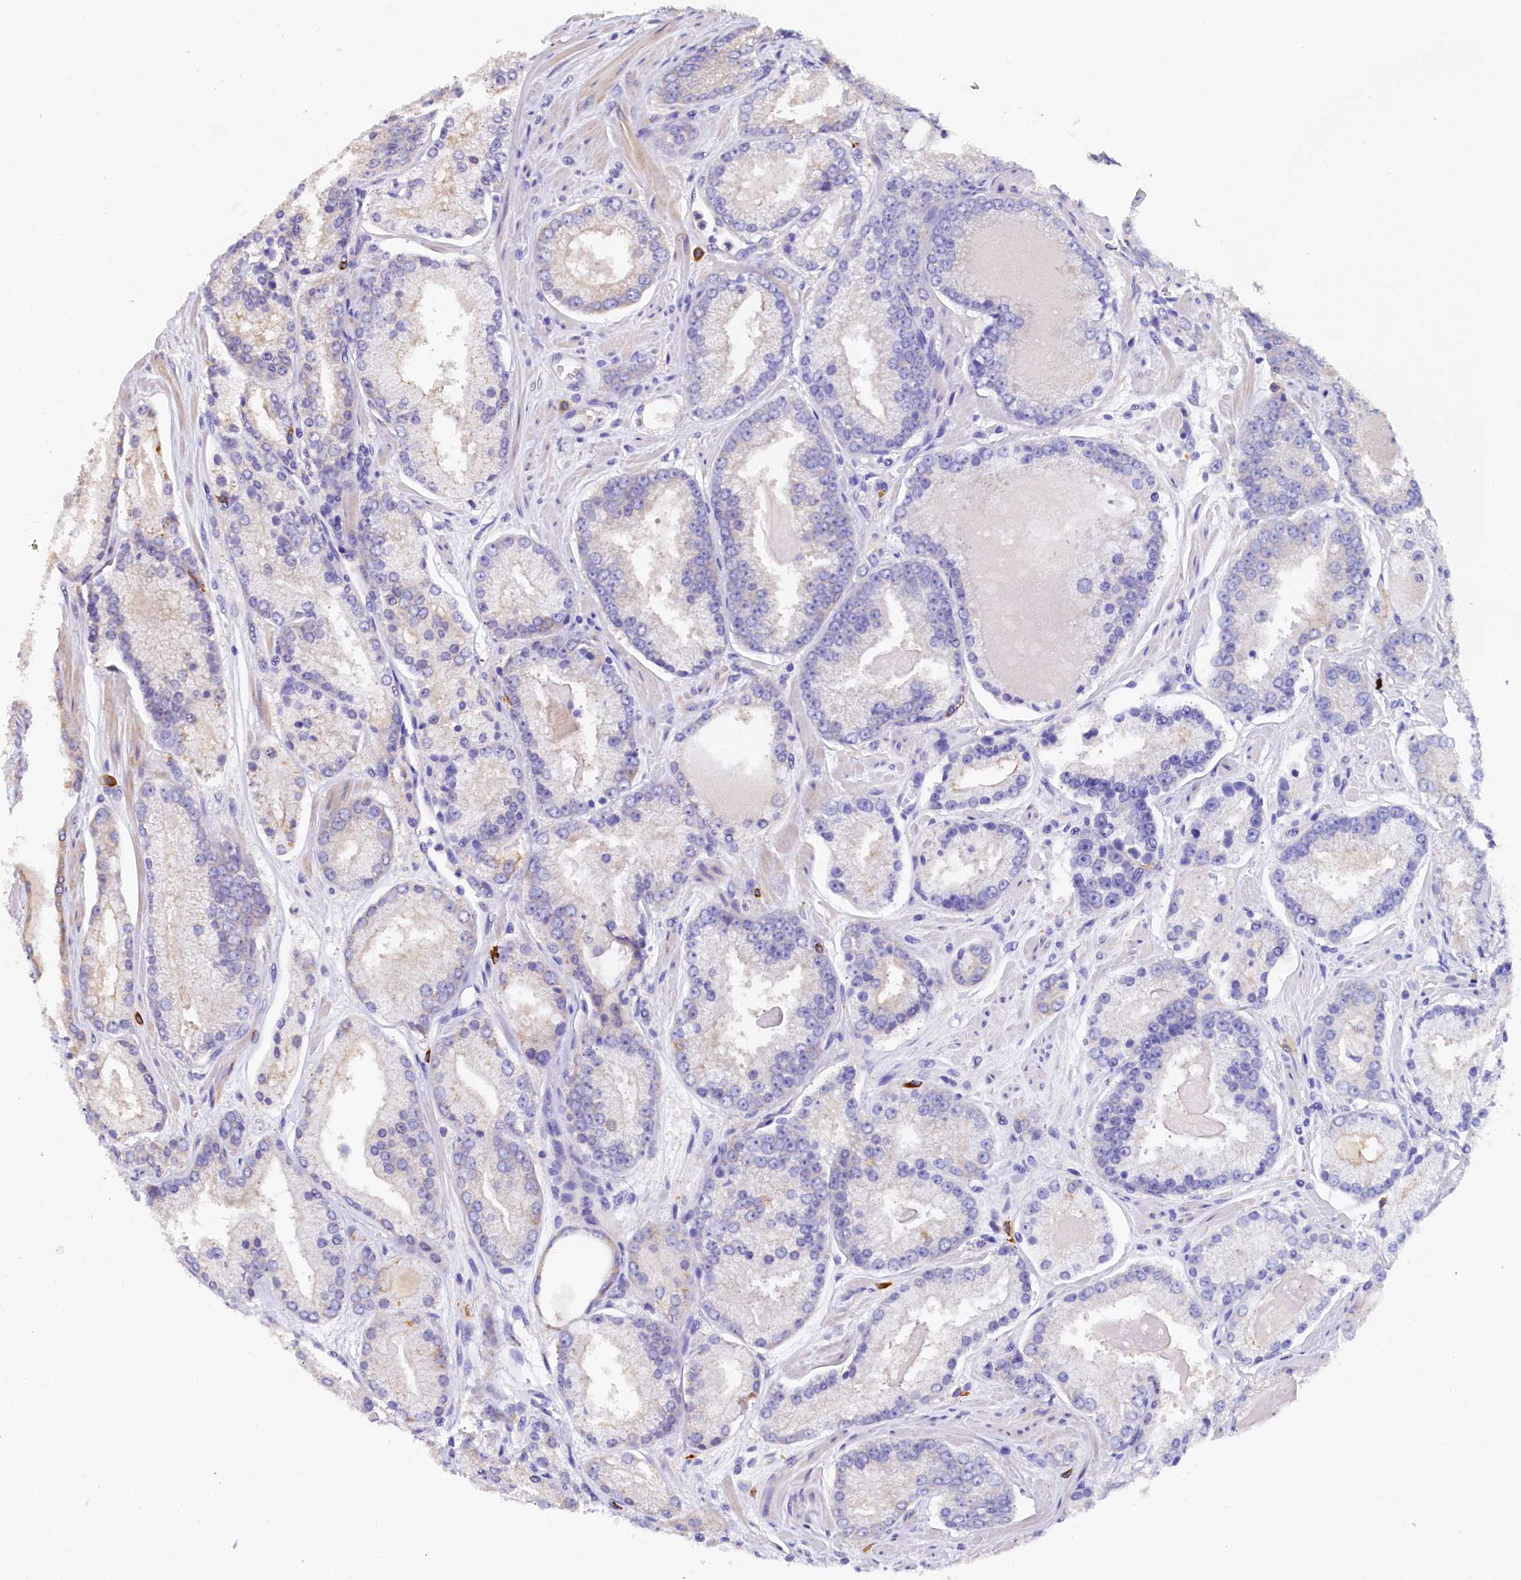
{"staining": {"intensity": "weak", "quantity": "<25%", "location": "cytoplasmic/membranous"}, "tissue": "prostate cancer", "cell_type": "Tumor cells", "image_type": "cancer", "snomed": [{"axis": "morphology", "description": "Adenocarcinoma, Low grade"}, {"axis": "topography", "description": "Prostate"}], "caption": "Immunohistochemistry image of neoplastic tissue: human prostate cancer stained with DAB exhibits no significant protein positivity in tumor cells.", "gene": "EPS8L2", "patient": {"sex": "male", "age": 54}}